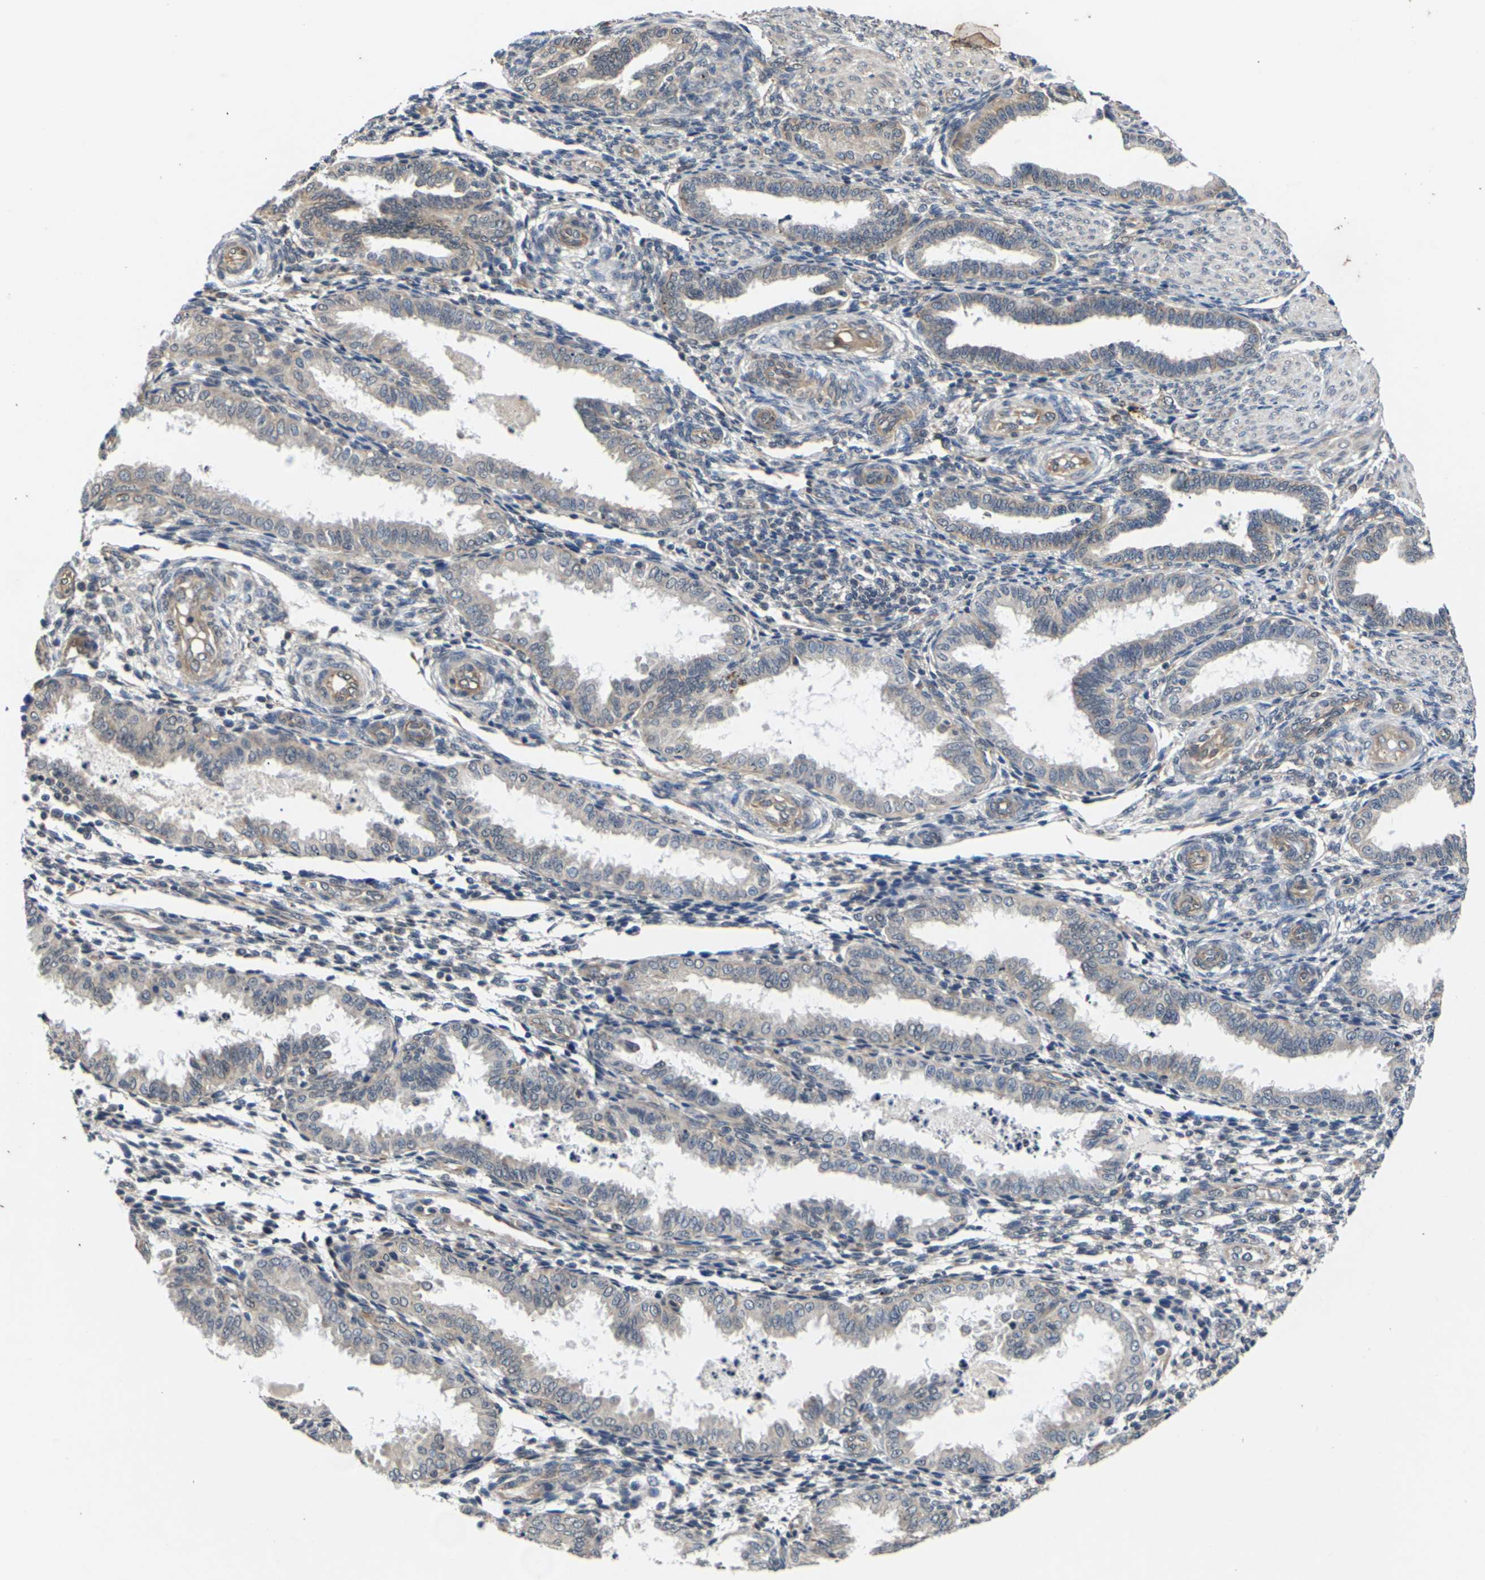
{"staining": {"intensity": "weak", "quantity": "25%-75%", "location": "cytoplasmic/membranous"}, "tissue": "endometrium", "cell_type": "Cells in endometrial stroma", "image_type": "normal", "snomed": [{"axis": "morphology", "description": "Normal tissue, NOS"}, {"axis": "topography", "description": "Endometrium"}], "caption": "Endometrium stained with DAB (3,3'-diaminobenzidine) immunohistochemistry exhibits low levels of weak cytoplasmic/membranous expression in approximately 25%-75% of cells in endometrial stroma. (DAB (3,3'-diaminobenzidine) IHC, brown staining for protein, blue staining for nuclei).", "gene": "DKK2", "patient": {"sex": "female", "age": 33}}